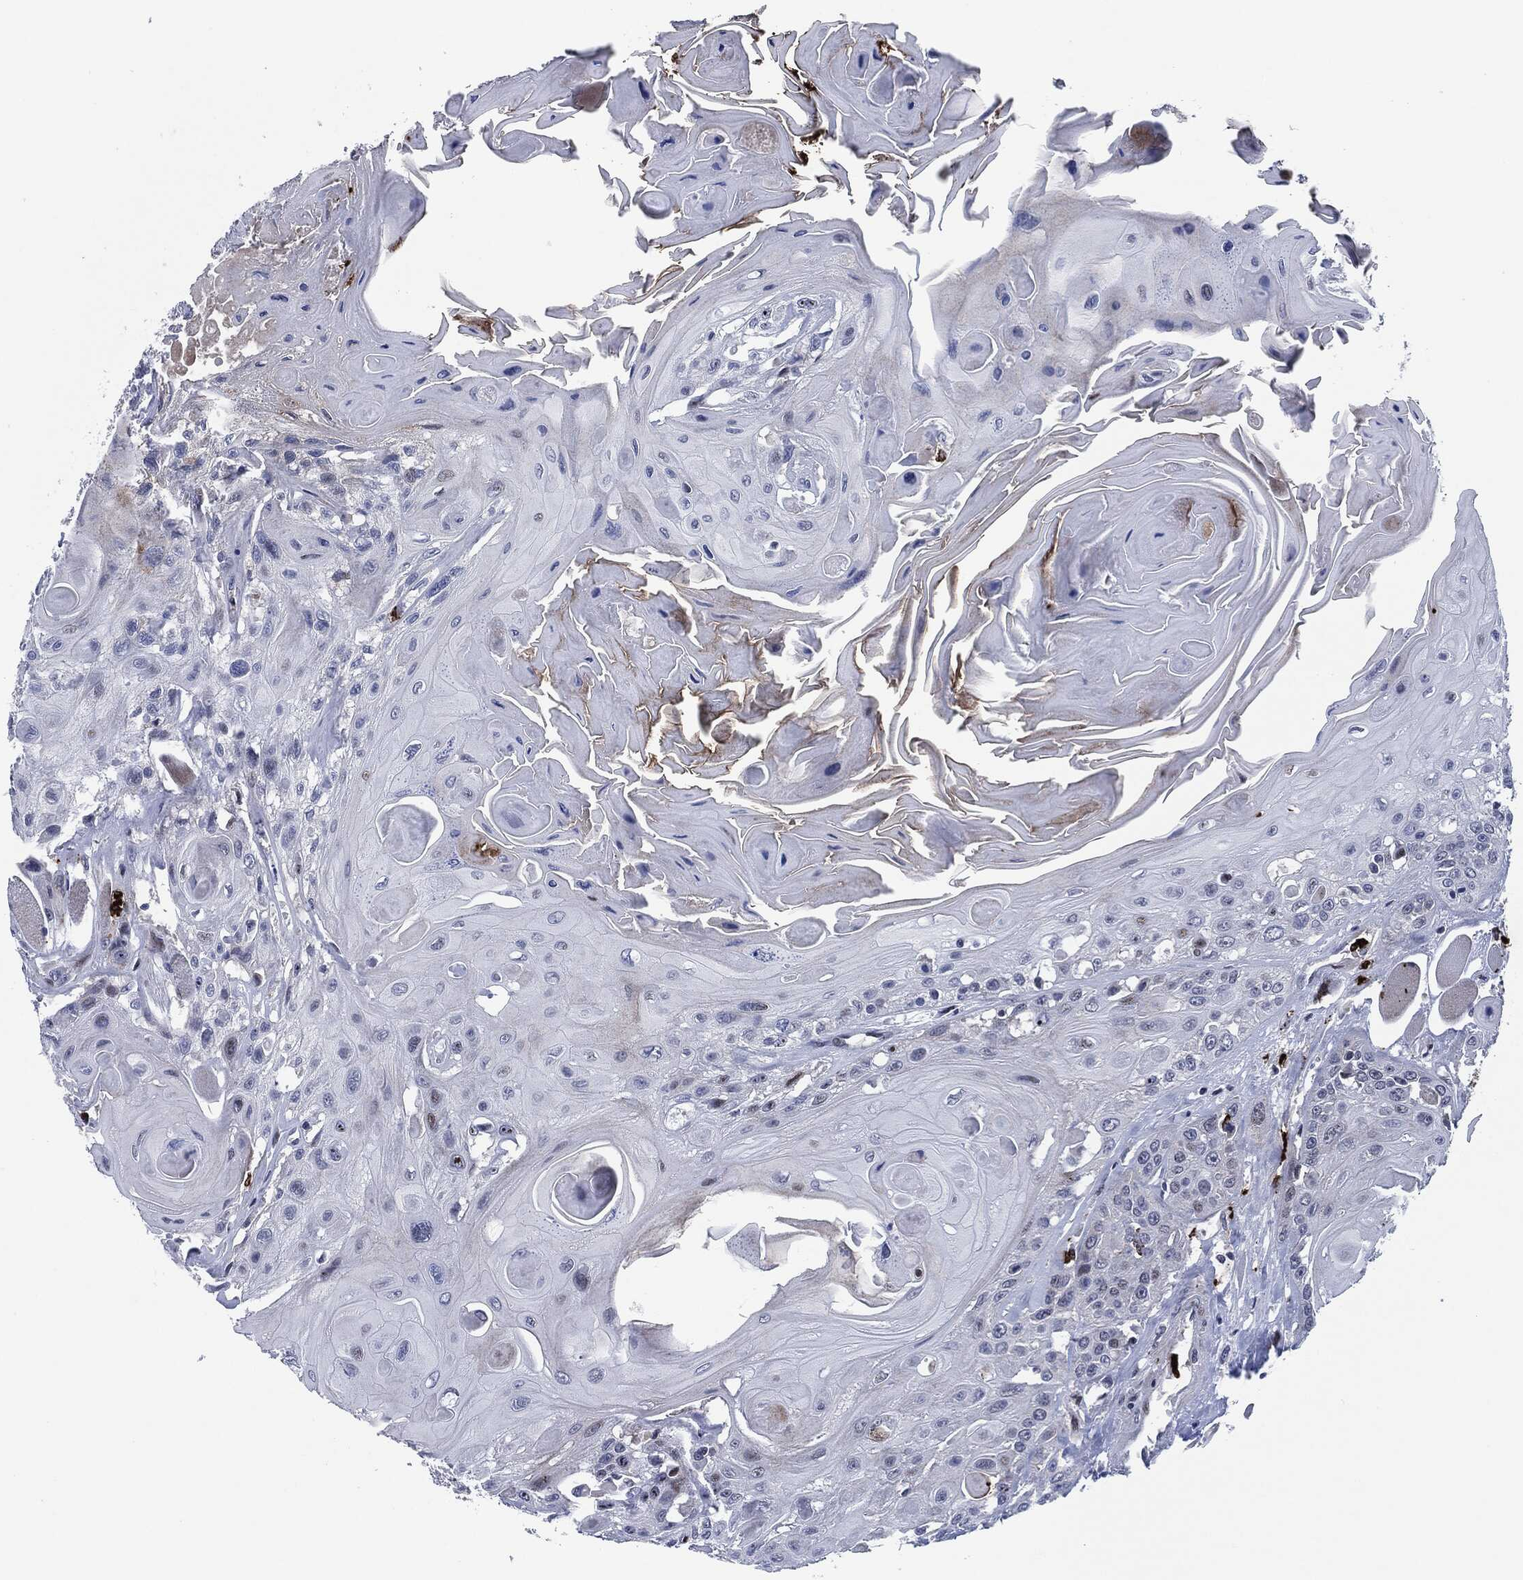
{"staining": {"intensity": "strong", "quantity": "<25%", "location": "nuclear"}, "tissue": "head and neck cancer", "cell_type": "Tumor cells", "image_type": "cancer", "snomed": [{"axis": "morphology", "description": "Squamous cell carcinoma, NOS"}, {"axis": "topography", "description": "Head-Neck"}], "caption": "Immunohistochemical staining of head and neck squamous cell carcinoma exhibits medium levels of strong nuclear protein positivity in about <25% of tumor cells.", "gene": "MPO", "patient": {"sex": "female", "age": 59}}